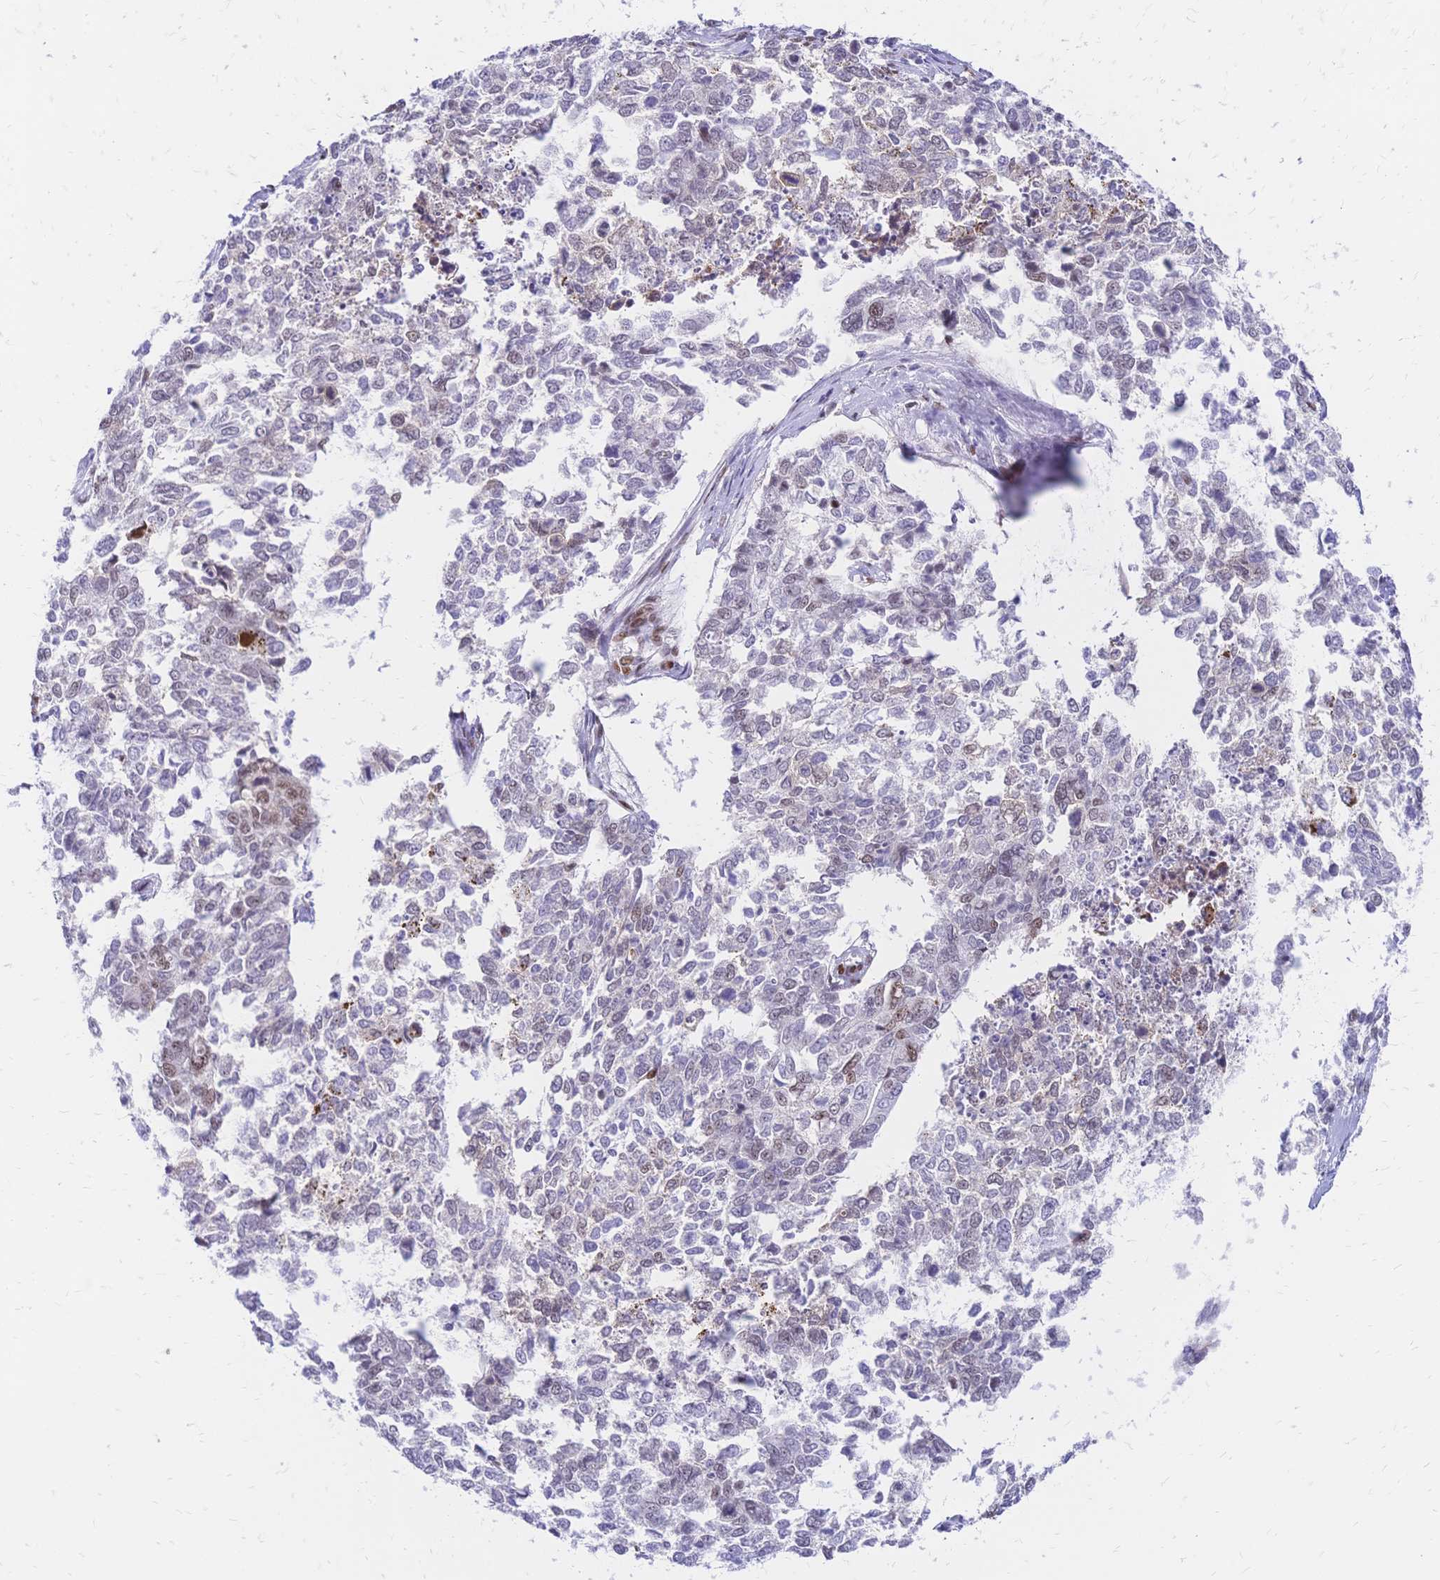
{"staining": {"intensity": "moderate", "quantity": "<25%", "location": "nuclear"}, "tissue": "cervical cancer", "cell_type": "Tumor cells", "image_type": "cancer", "snomed": [{"axis": "morphology", "description": "Adenocarcinoma, NOS"}, {"axis": "topography", "description": "Cervix"}], "caption": "This image demonstrates immunohistochemistry (IHC) staining of adenocarcinoma (cervical), with low moderate nuclear positivity in about <25% of tumor cells.", "gene": "NFIC", "patient": {"sex": "female", "age": 63}}